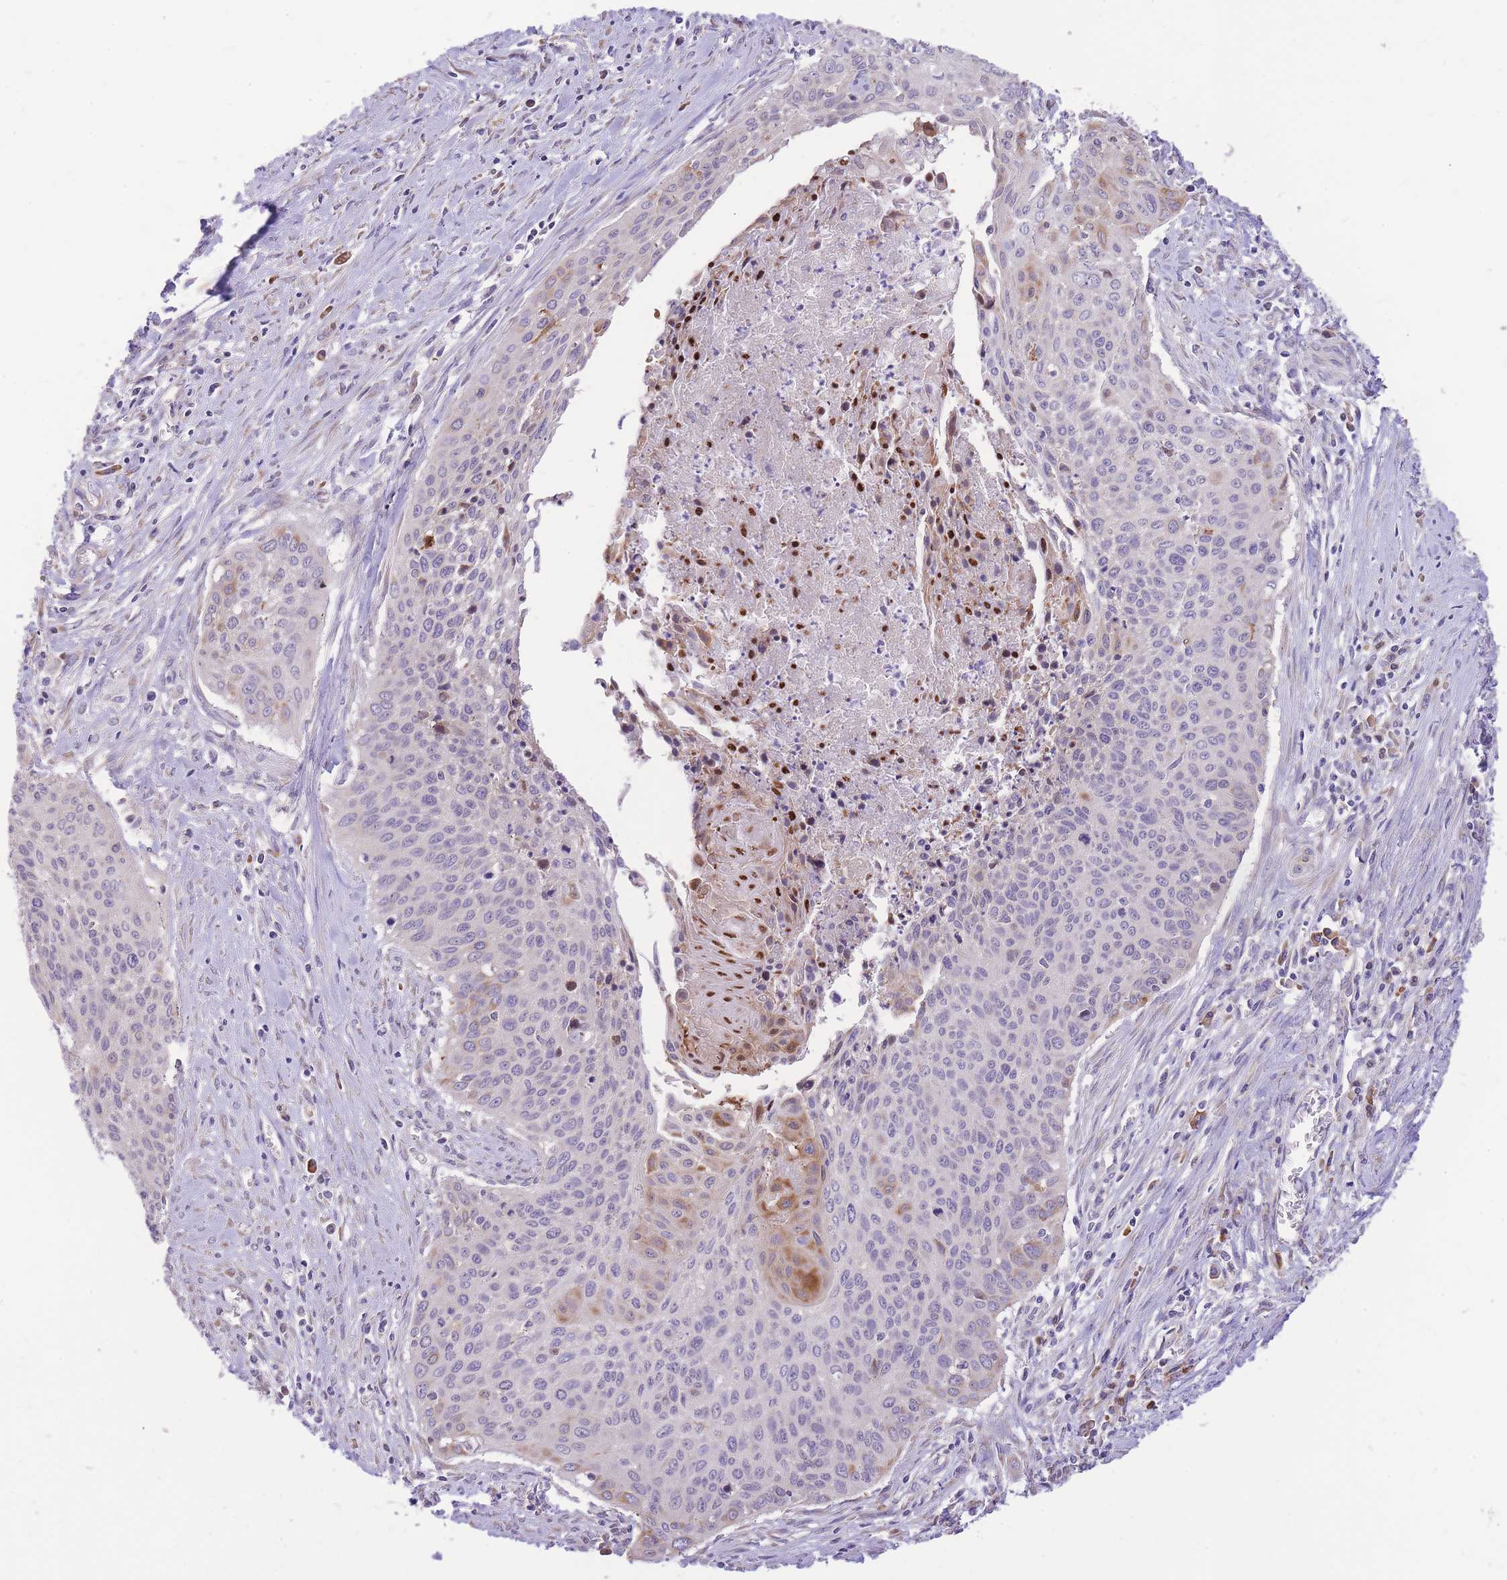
{"staining": {"intensity": "moderate", "quantity": "<25%", "location": "cytoplasmic/membranous"}, "tissue": "cervical cancer", "cell_type": "Tumor cells", "image_type": "cancer", "snomed": [{"axis": "morphology", "description": "Squamous cell carcinoma, NOS"}, {"axis": "topography", "description": "Cervix"}], "caption": "Moderate cytoplasmic/membranous staining is present in about <25% of tumor cells in cervical squamous cell carcinoma.", "gene": "TOPAZ1", "patient": {"sex": "female", "age": 55}}